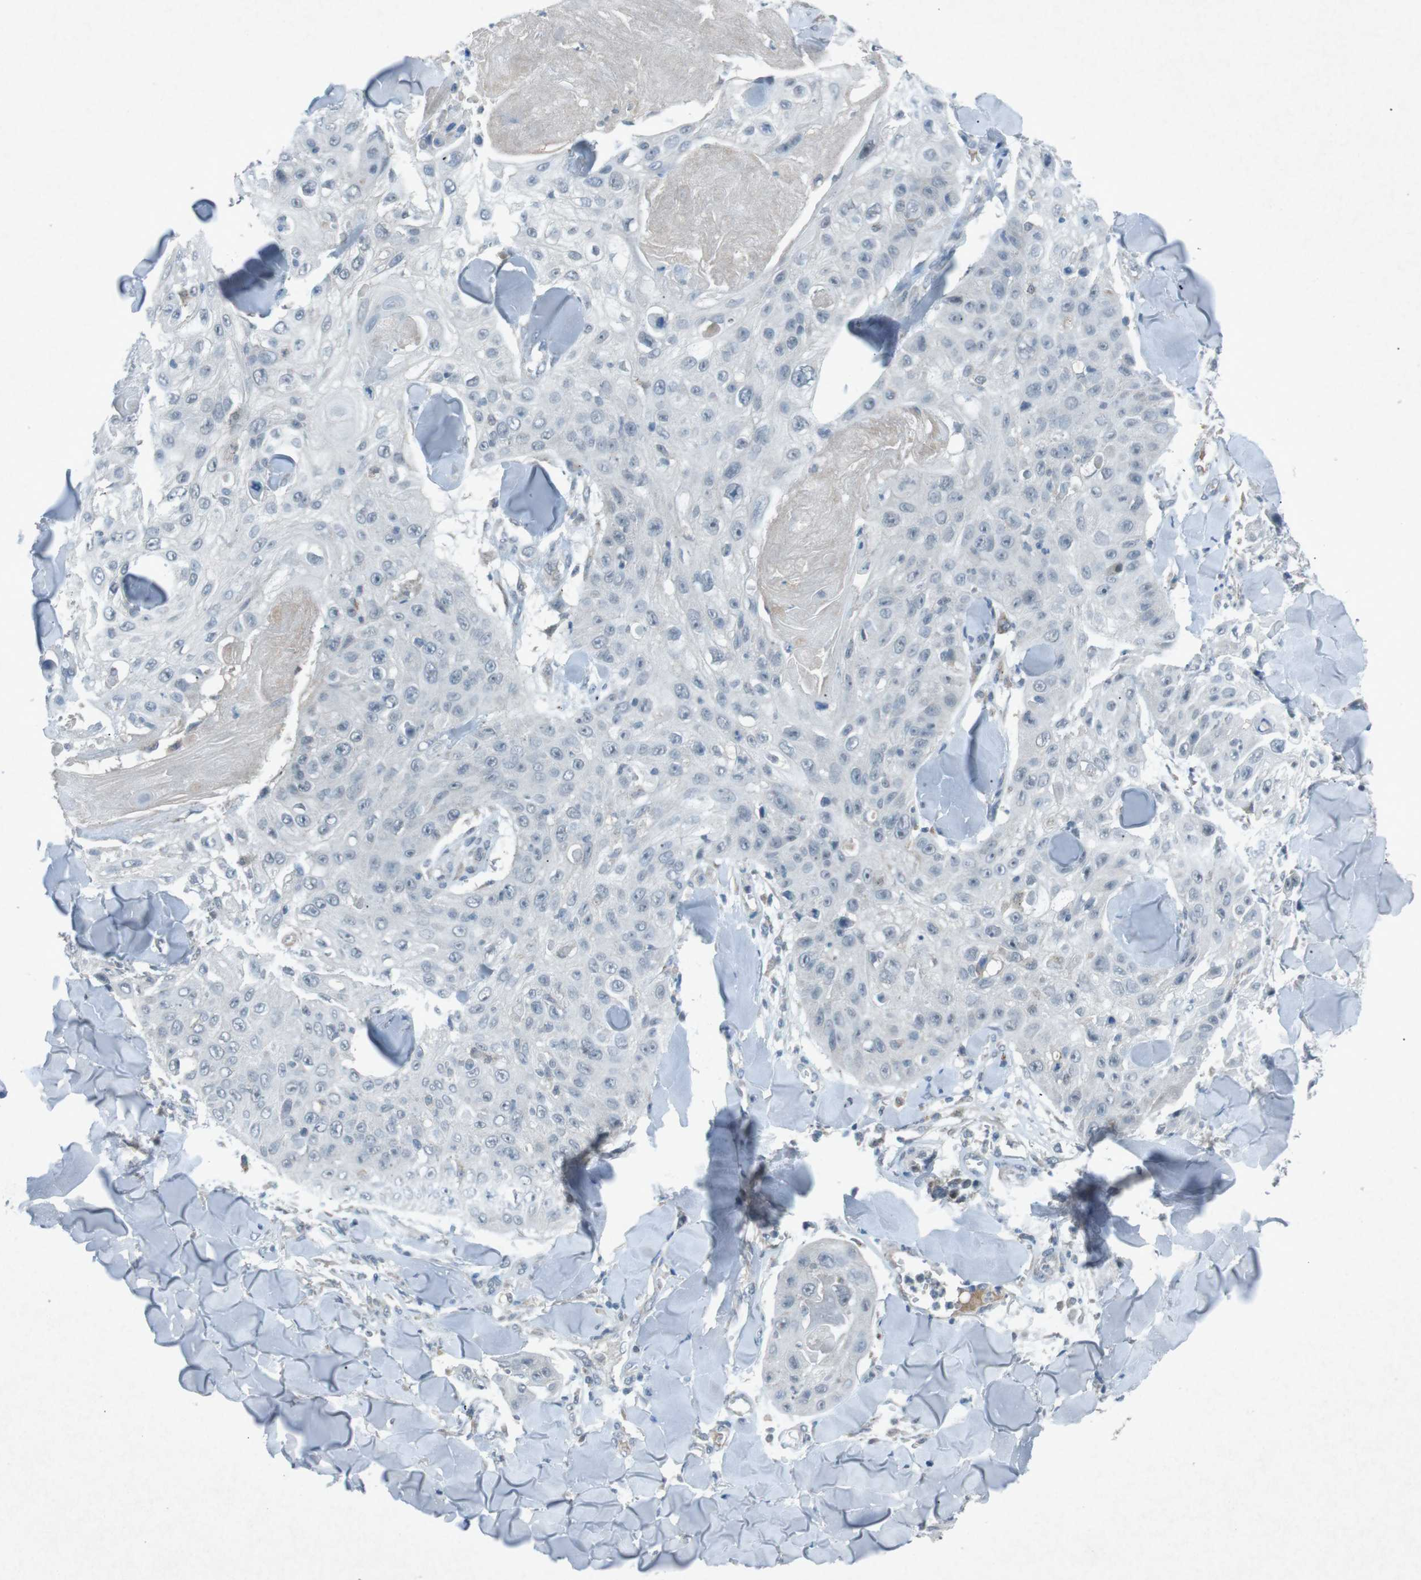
{"staining": {"intensity": "negative", "quantity": "none", "location": "none"}, "tissue": "skin cancer", "cell_type": "Tumor cells", "image_type": "cancer", "snomed": [{"axis": "morphology", "description": "Squamous cell carcinoma, NOS"}, {"axis": "topography", "description": "Skin"}], "caption": "A high-resolution micrograph shows immunohistochemistry (IHC) staining of skin cancer, which exhibits no significant expression in tumor cells.", "gene": "FCRLA", "patient": {"sex": "male", "age": 86}}